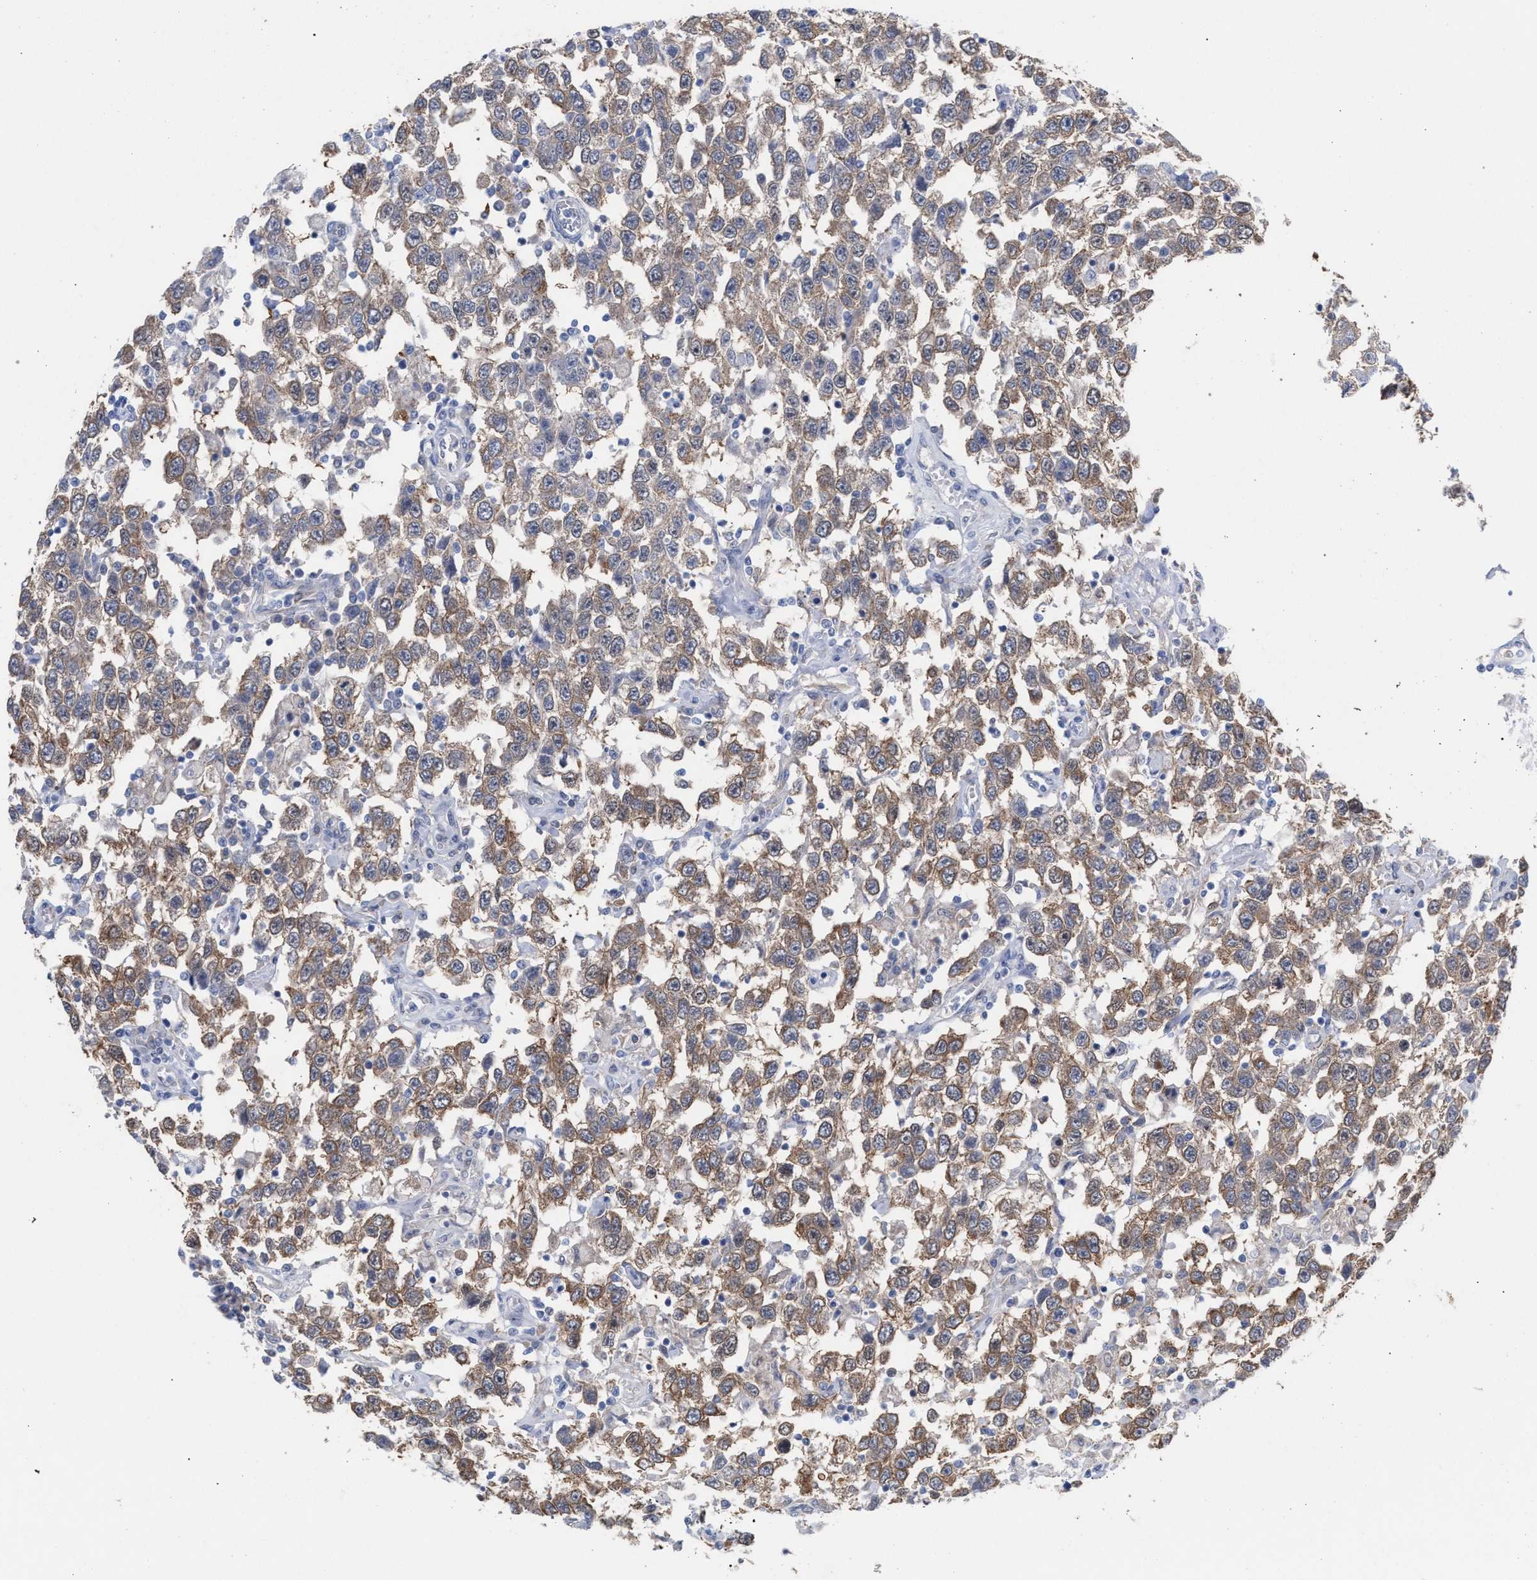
{"staining": {"intensity": "weak", "quantity": ">75%", "location": "cytoplasmic/membranous"}, "tissue": "testis cancer", "cell_type": "Tumor cells", "image_type": "cancer", "snomed": [{"axis": "morphology", "description": "Seminoma, NOS"}, {"axis": "topography", "description": "Testis"}], "caption": "About >75% of tumor cells in human testis seminoma demonstrate weak cytoplasmic/membranous protein expression as visualized by brown immunohistochemical staining.", "gene": "FHOD3", "patient": {"sex": "male", "age": 41}}